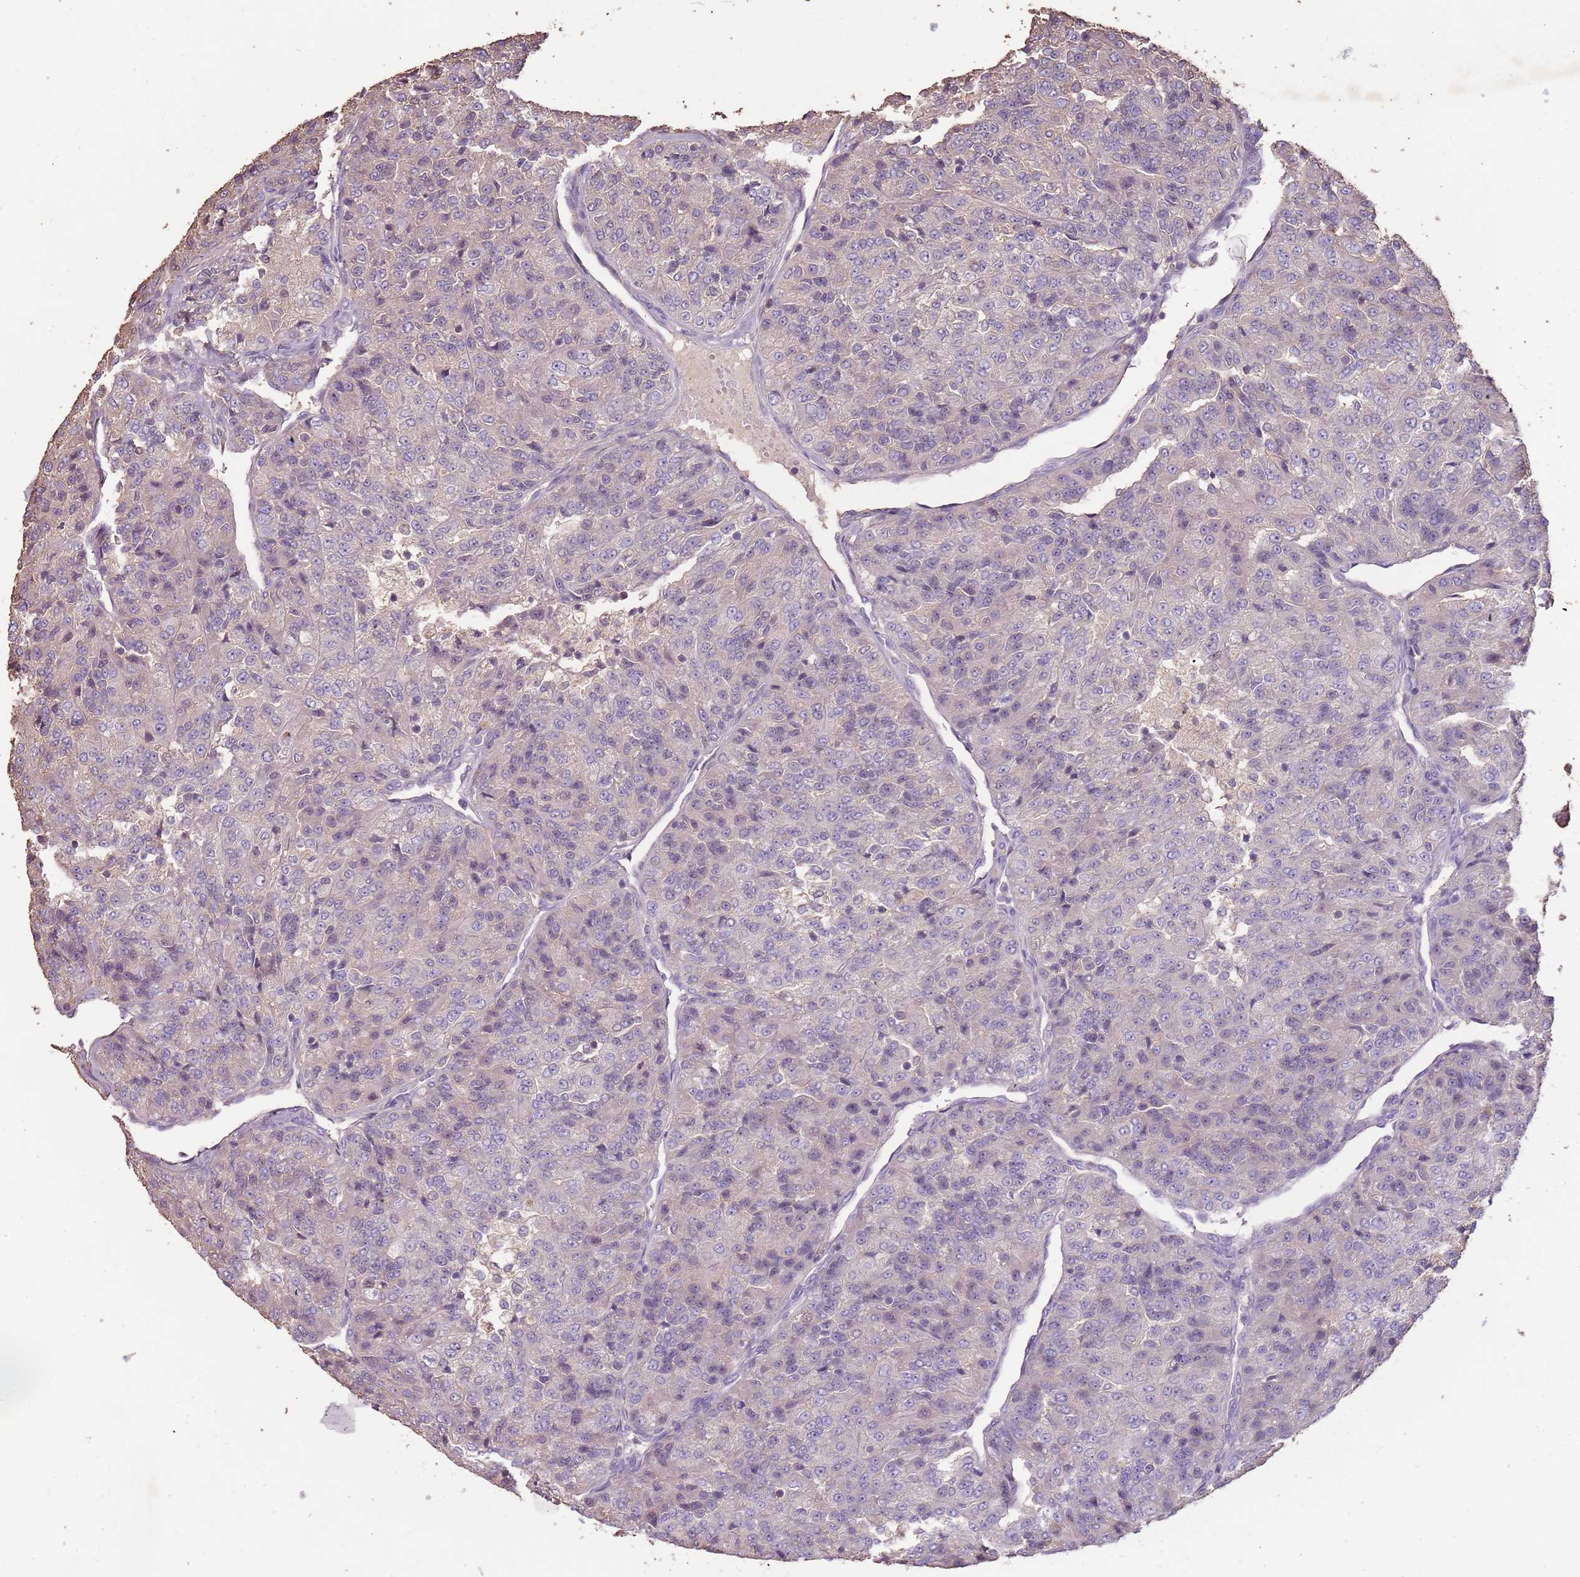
{"staining": {"intensity": "negative", "quantity": "none", "location": "none"}, "tissue": "renal cancer", "cell_type": "Tumor cells", "image_type": "cancer", "snomed": [{"axis": "morphology", "description": "Adenocarcinoma, NOS"}, {"axis": "topography", "description": "Kidney"}], "caption": "Tumor cells are negative for protein expression in human renal cancer.", "gene": "FECH", "patient": {"sex": "female", "age": 63}}